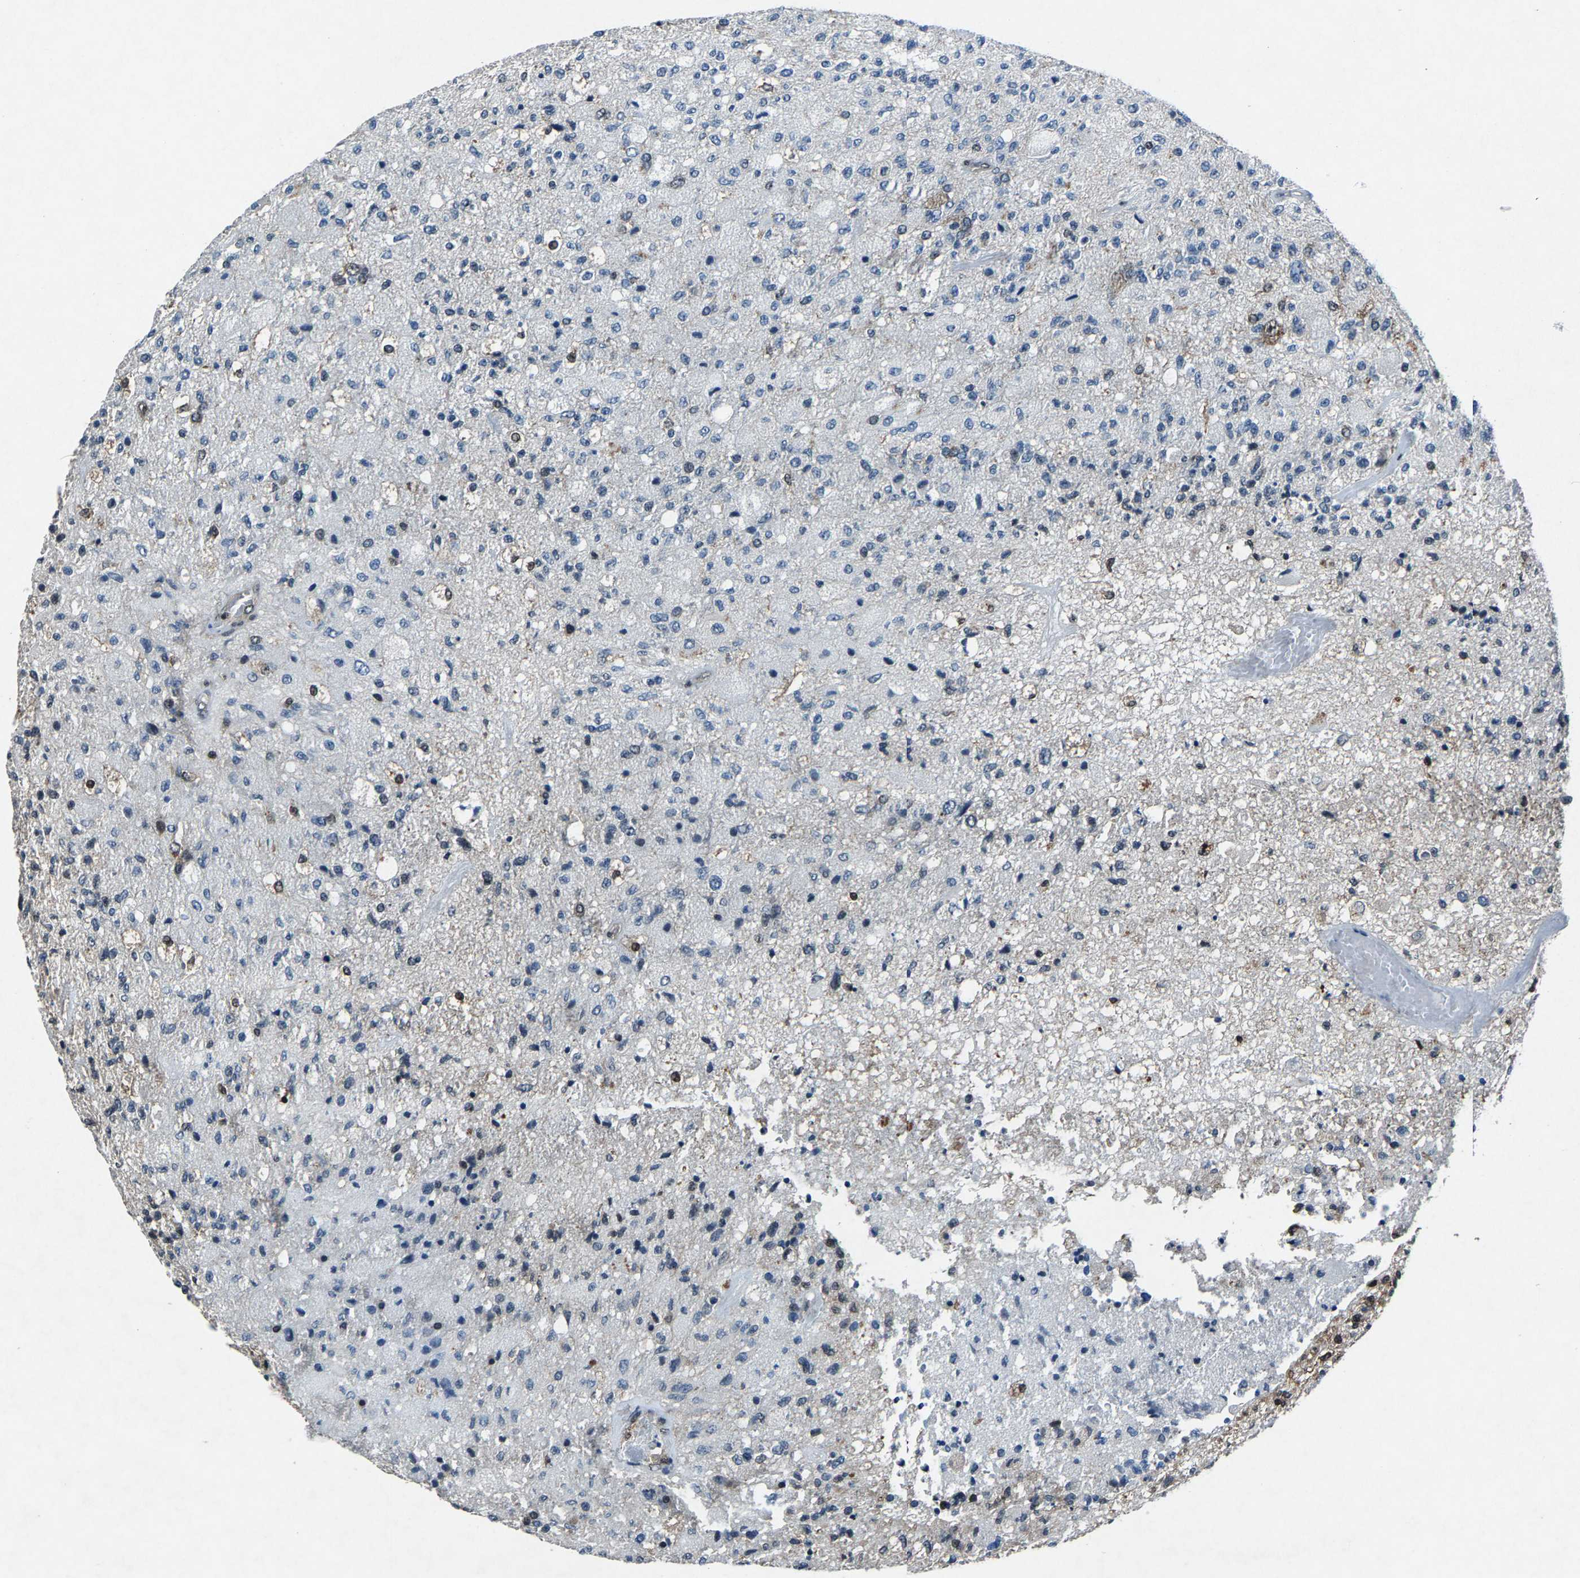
{"staining": {"intensity": "moderate", "quantity": "<25%", "location": "nuclear"}, "tissue": "glioma", "cell_type": "Tumor cells", "image_type": "cancer", "snomed": [{"axis": "morphology", "description": "Normal tissue, NOS"}, {"axis": "morphology", "description": "Glioma, malignant, High grade"}, {"axis": "topography", "description": "Cerebral cortex"}], "caption": "Protein expression analysis of human glioma reveals moderate nuclear staining in about <25% of tumor cells. The staining is performed using DAB brown chromogen to label protein expression. The nuclei are counter-stained blue using hematoxylin.", "gene": "ATXN3", "patient": {"sex": "male", "age": 77}}